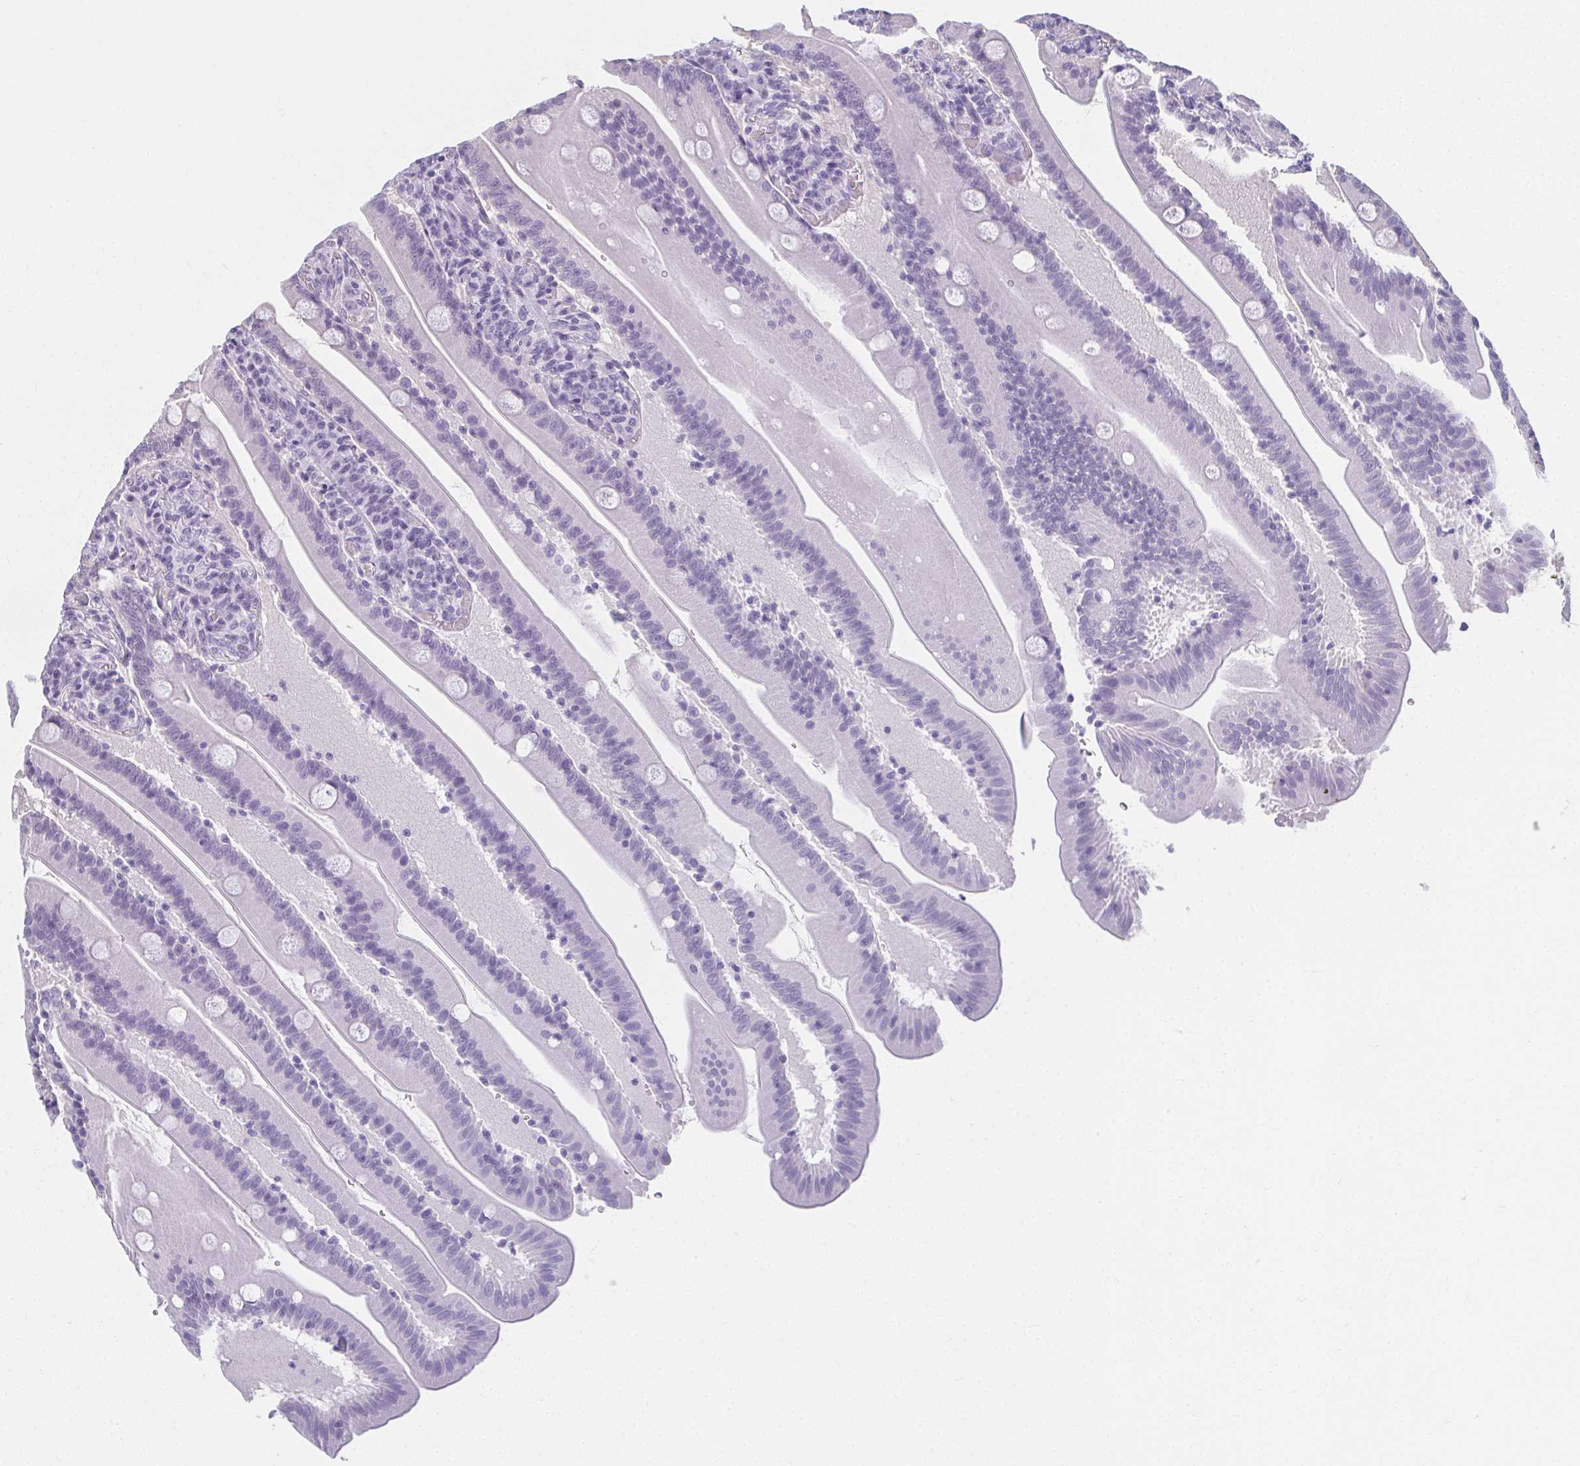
{"staining": {"intensity": "negative", "quantity": "none", "location": "none"}, "tissue": "small intestine", "cell_type": "Glandular cells", "image_type": "normal", "snomed": [{"axis": "morphology", "description": "Normal tissue, NOS"}, {"axis": "topography", "description": "Small intestine"}], "caption": "Immunohistochemistry micrograph of unremarkable small intestine: human small intestine stained with DAB (3,3'-diaminobenzidine) displays no significant protein staining in glandular cells. (DAB immunohistochemistry, high magnification).", "gene": "MOBP", "patient": {"sex": "male", "age": 37}}